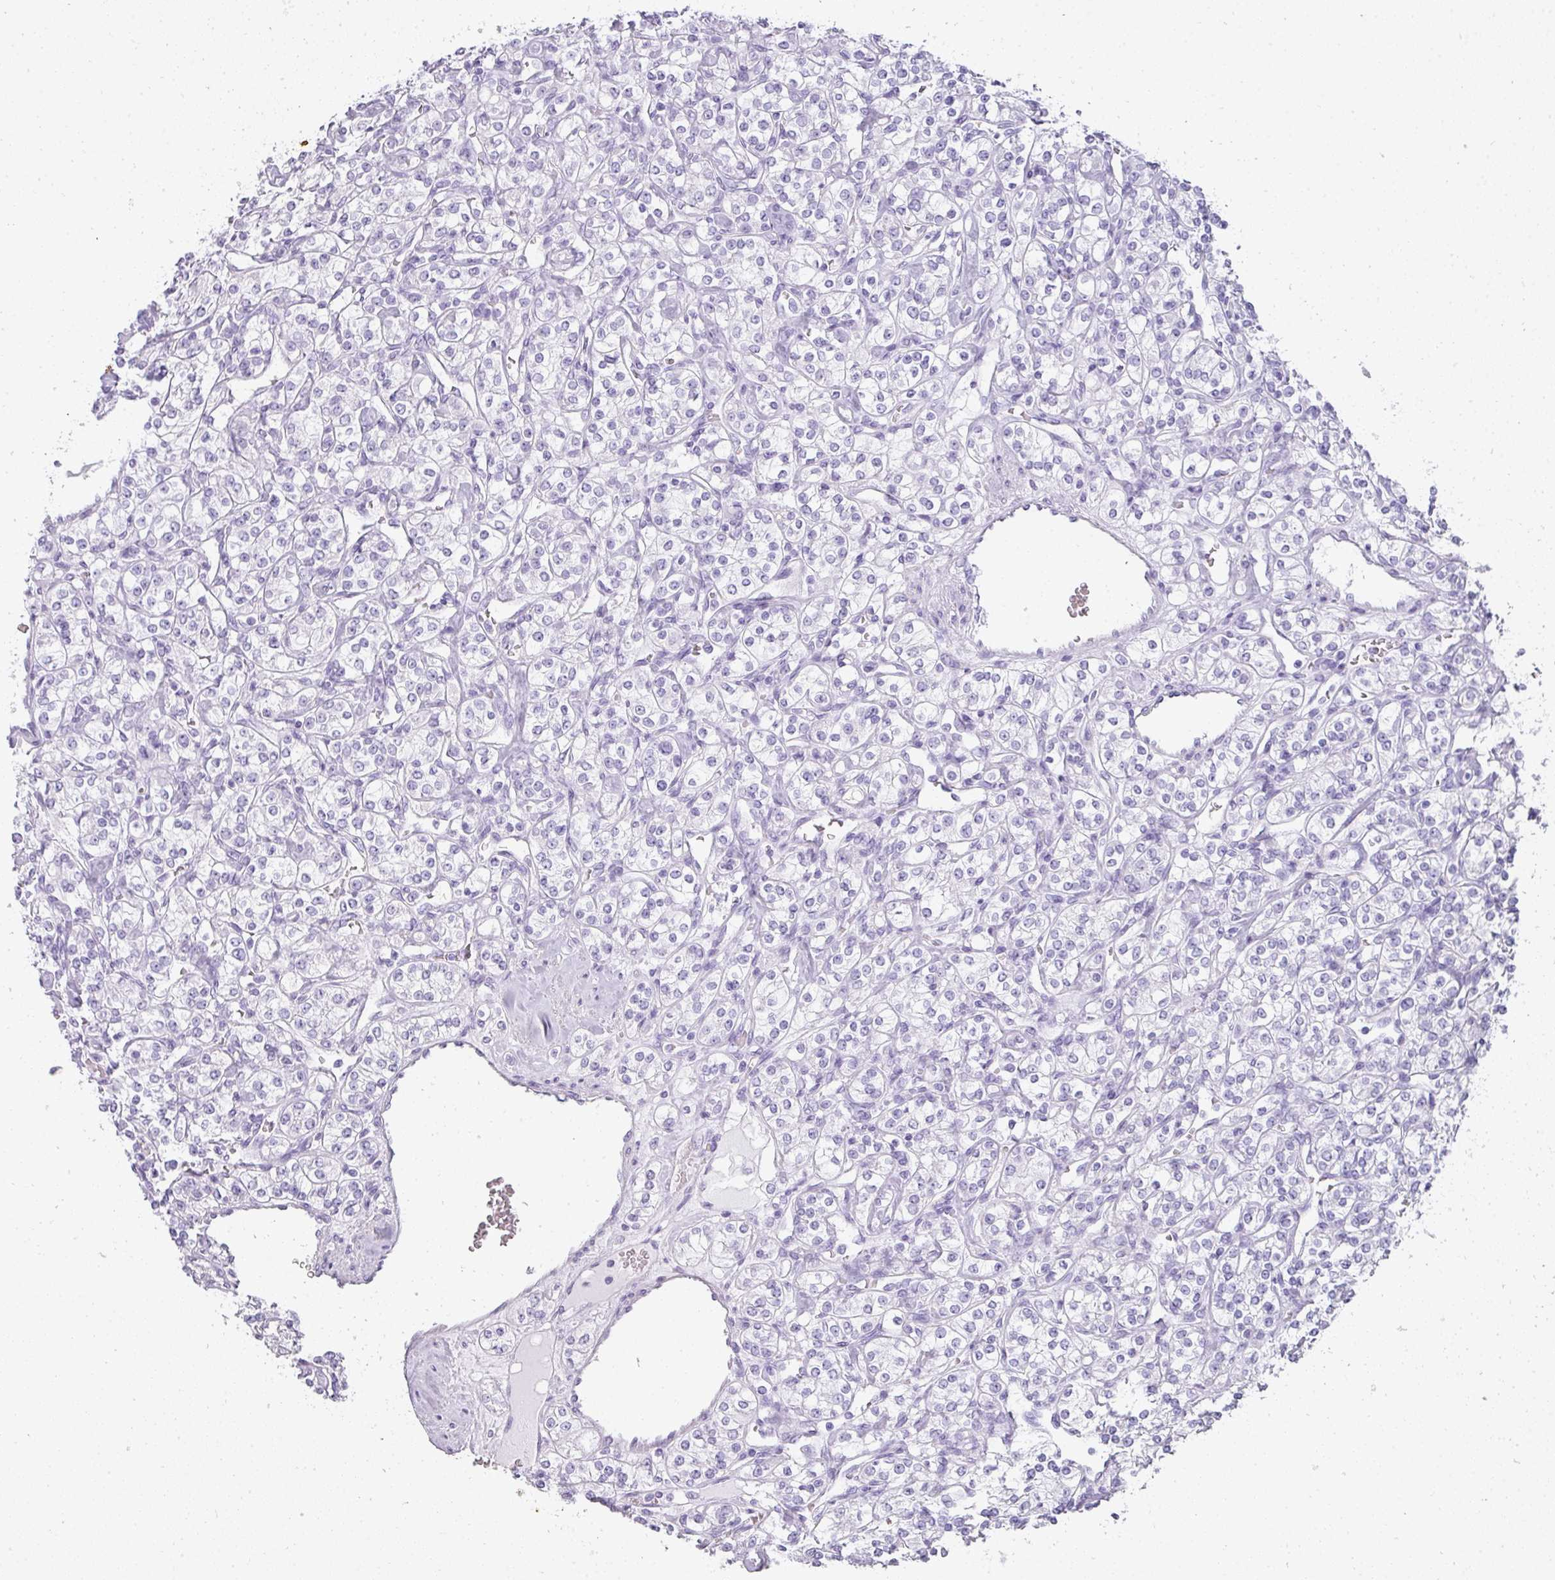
{"staining": {"intensity": "negative", "quantity": "none", "location": "none"}, "tissue": "renal cancer", "cell_type": "Tumor cells", "image_type": "cancer", "snomed": [{"axis": "morphology", "description": "Adenocarcinoma, NOS"}, {"axis": "topography", "description": "Kidney"}], "caption": "Tumor cells are negative for brown protein staining in renal cancer.", "gene": "RBMY1F", "patient": {"sex": "male", "age": 77}}